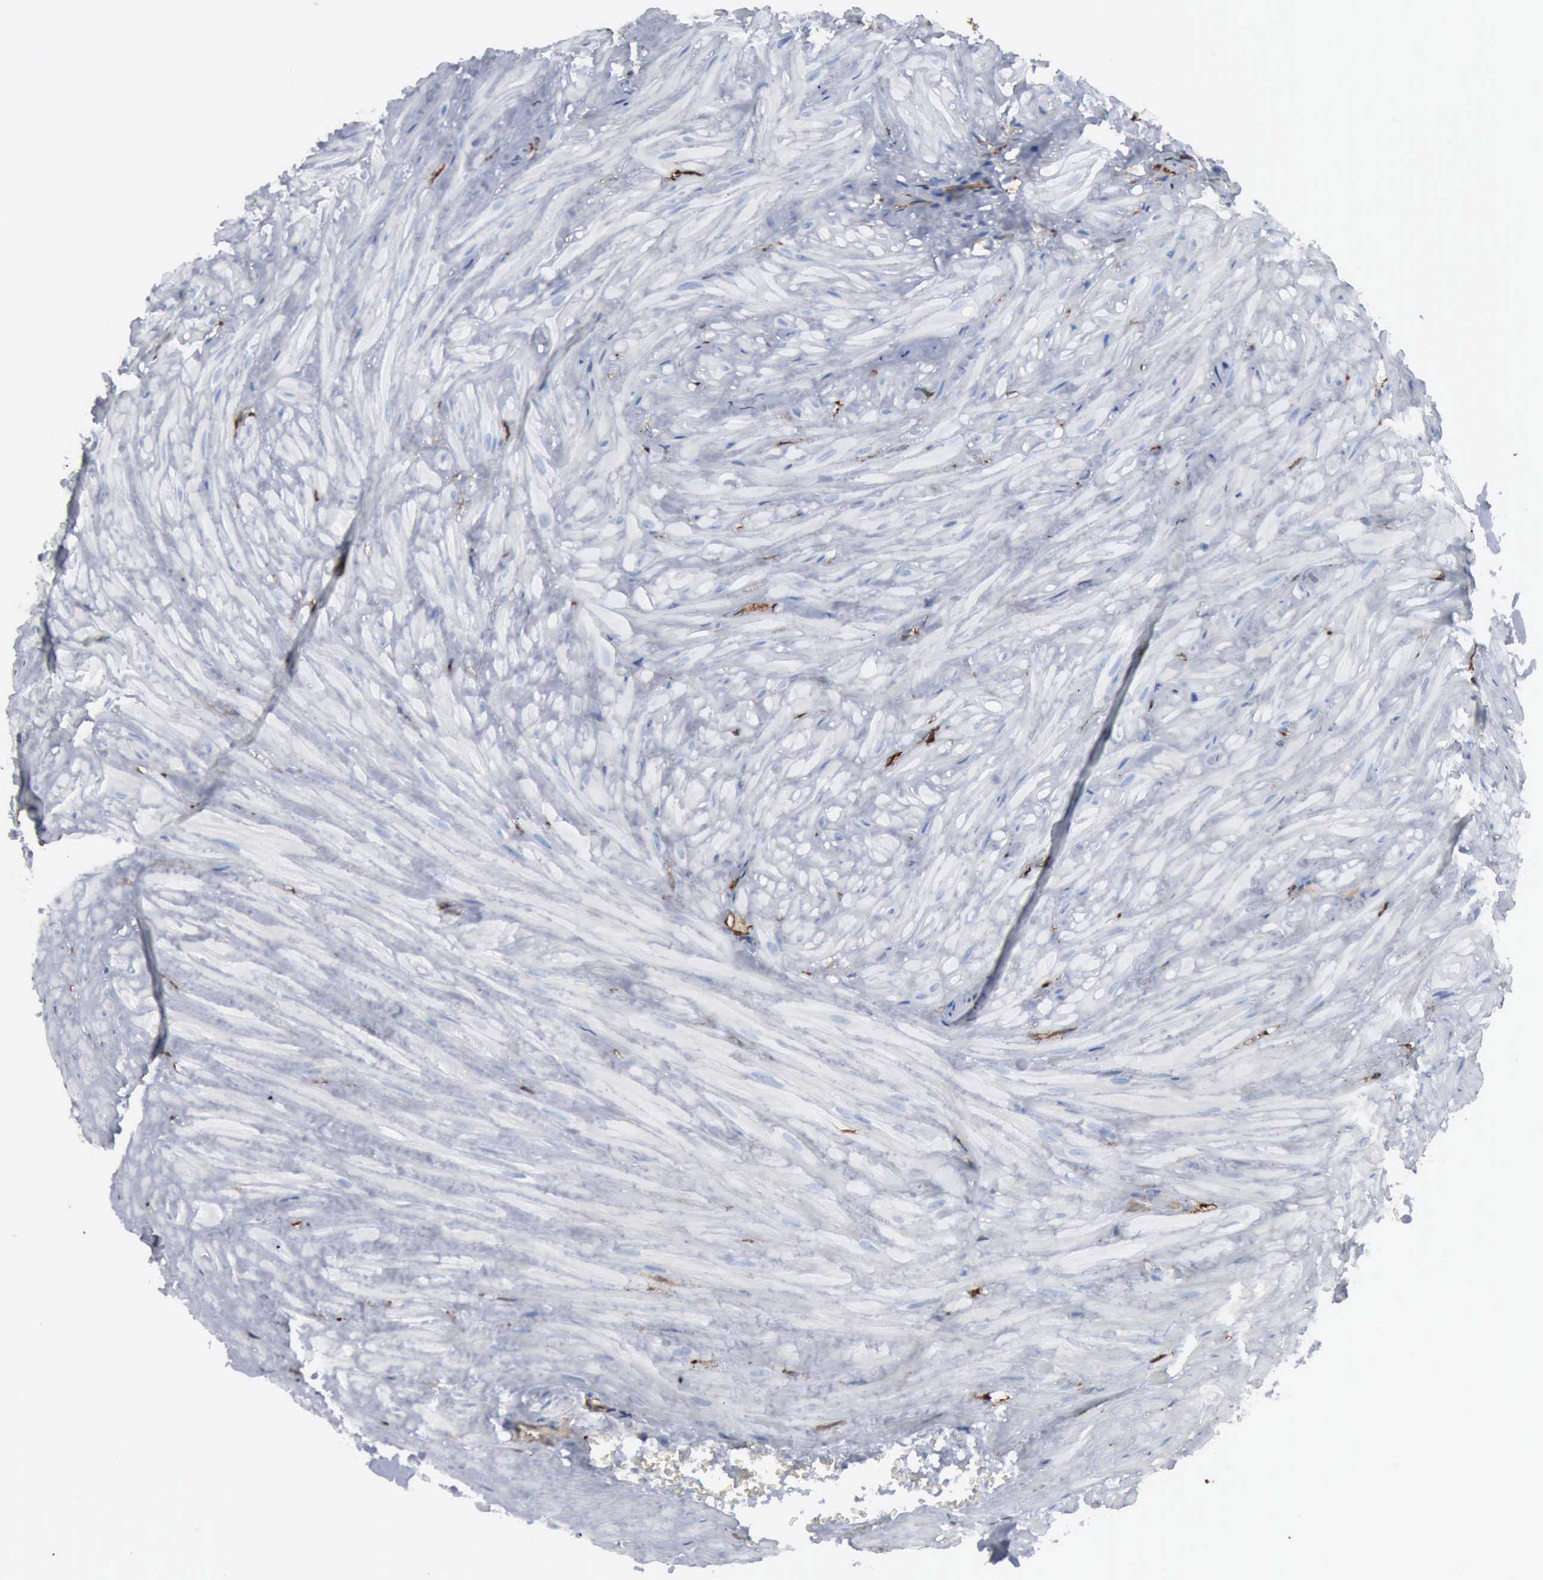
{"staining": {"intensity": "negative", "quantity": "none", "location": "none"}, "tissue": "seminal vesicle", "cell_type": "Glandular cells", "image_type": "normal", "snomed": [{"axis": "morphology", "description": "Normal tissue, NOS"}, {"axis": "topography", "description": "Seminal veicle"}], "caption": "Immunohistochemistry (IHC) of benign seminal vesicle reveals no positivity in glandular cells. Brightfield microscopy of immunohistochemistry stained with DAB (brown) and hematoxylin (blue), captured at high magnification.", "gene": "FSCN1", "patient": {"sex": "male", "age": 69}}